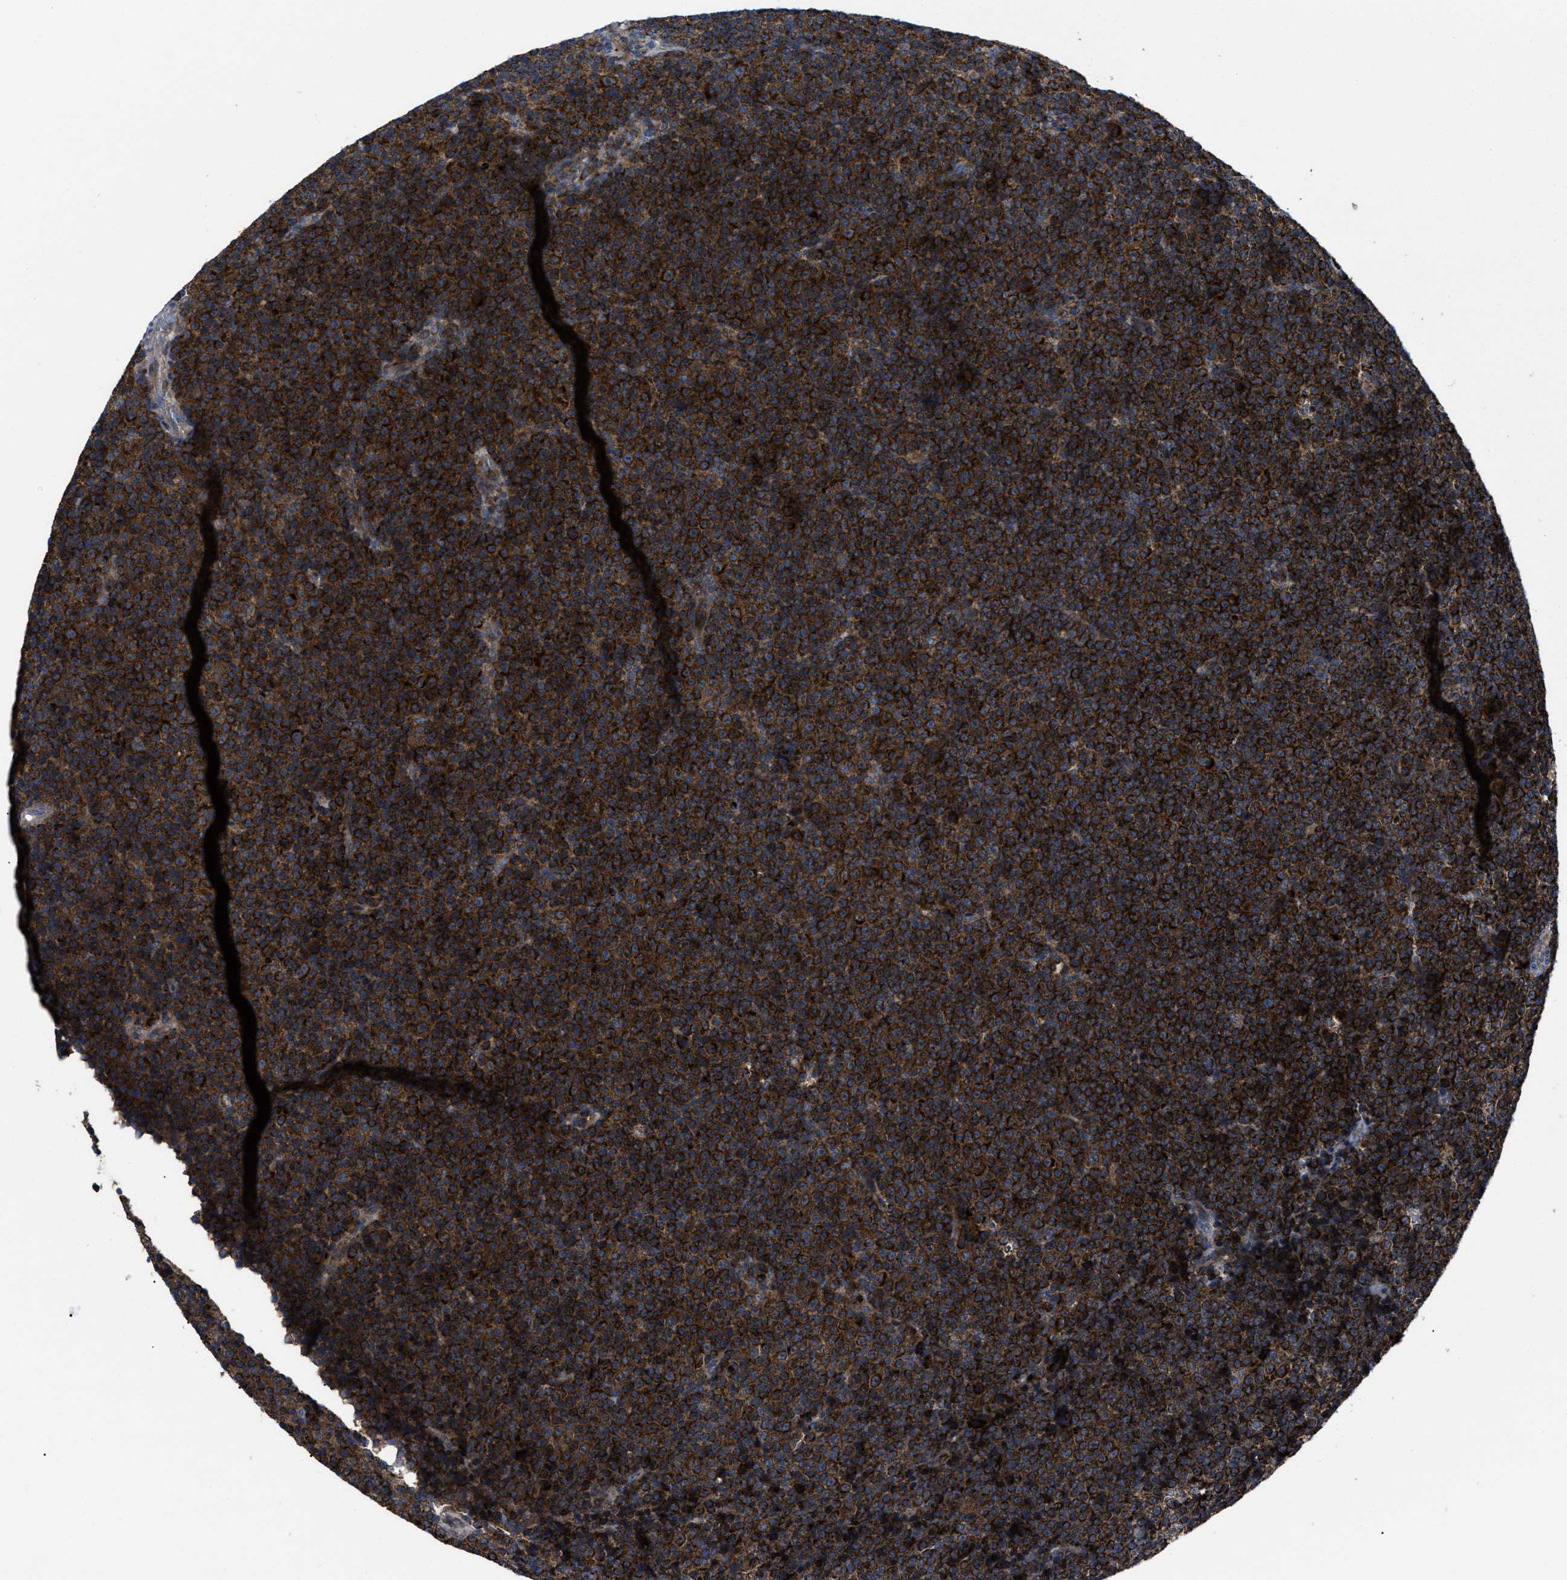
{"staining": {"intensity": "strong", "quantity": ">75%", "location": "cytoplasmic/membranous"}, "tissue": "lymphoma", "cell_type": "Tumor cells", "image_type": "cancer", "snomed": [{"axis": "morphology", "description": "Malignant lymphoma, non-Hodgkin's type, Low grade"}, {"axis": "topography", "description": "Lymph node"}], "caption": "This is an image of immunohistochemistry (IHC) staining of low-grade malignant lymphoma, non-Hodgkin's type, which shows strong staining in the cytoplasmic/membranous of tumor cells.", "gene": "PASK", "patient": {"sex": "female", "age": 67}}